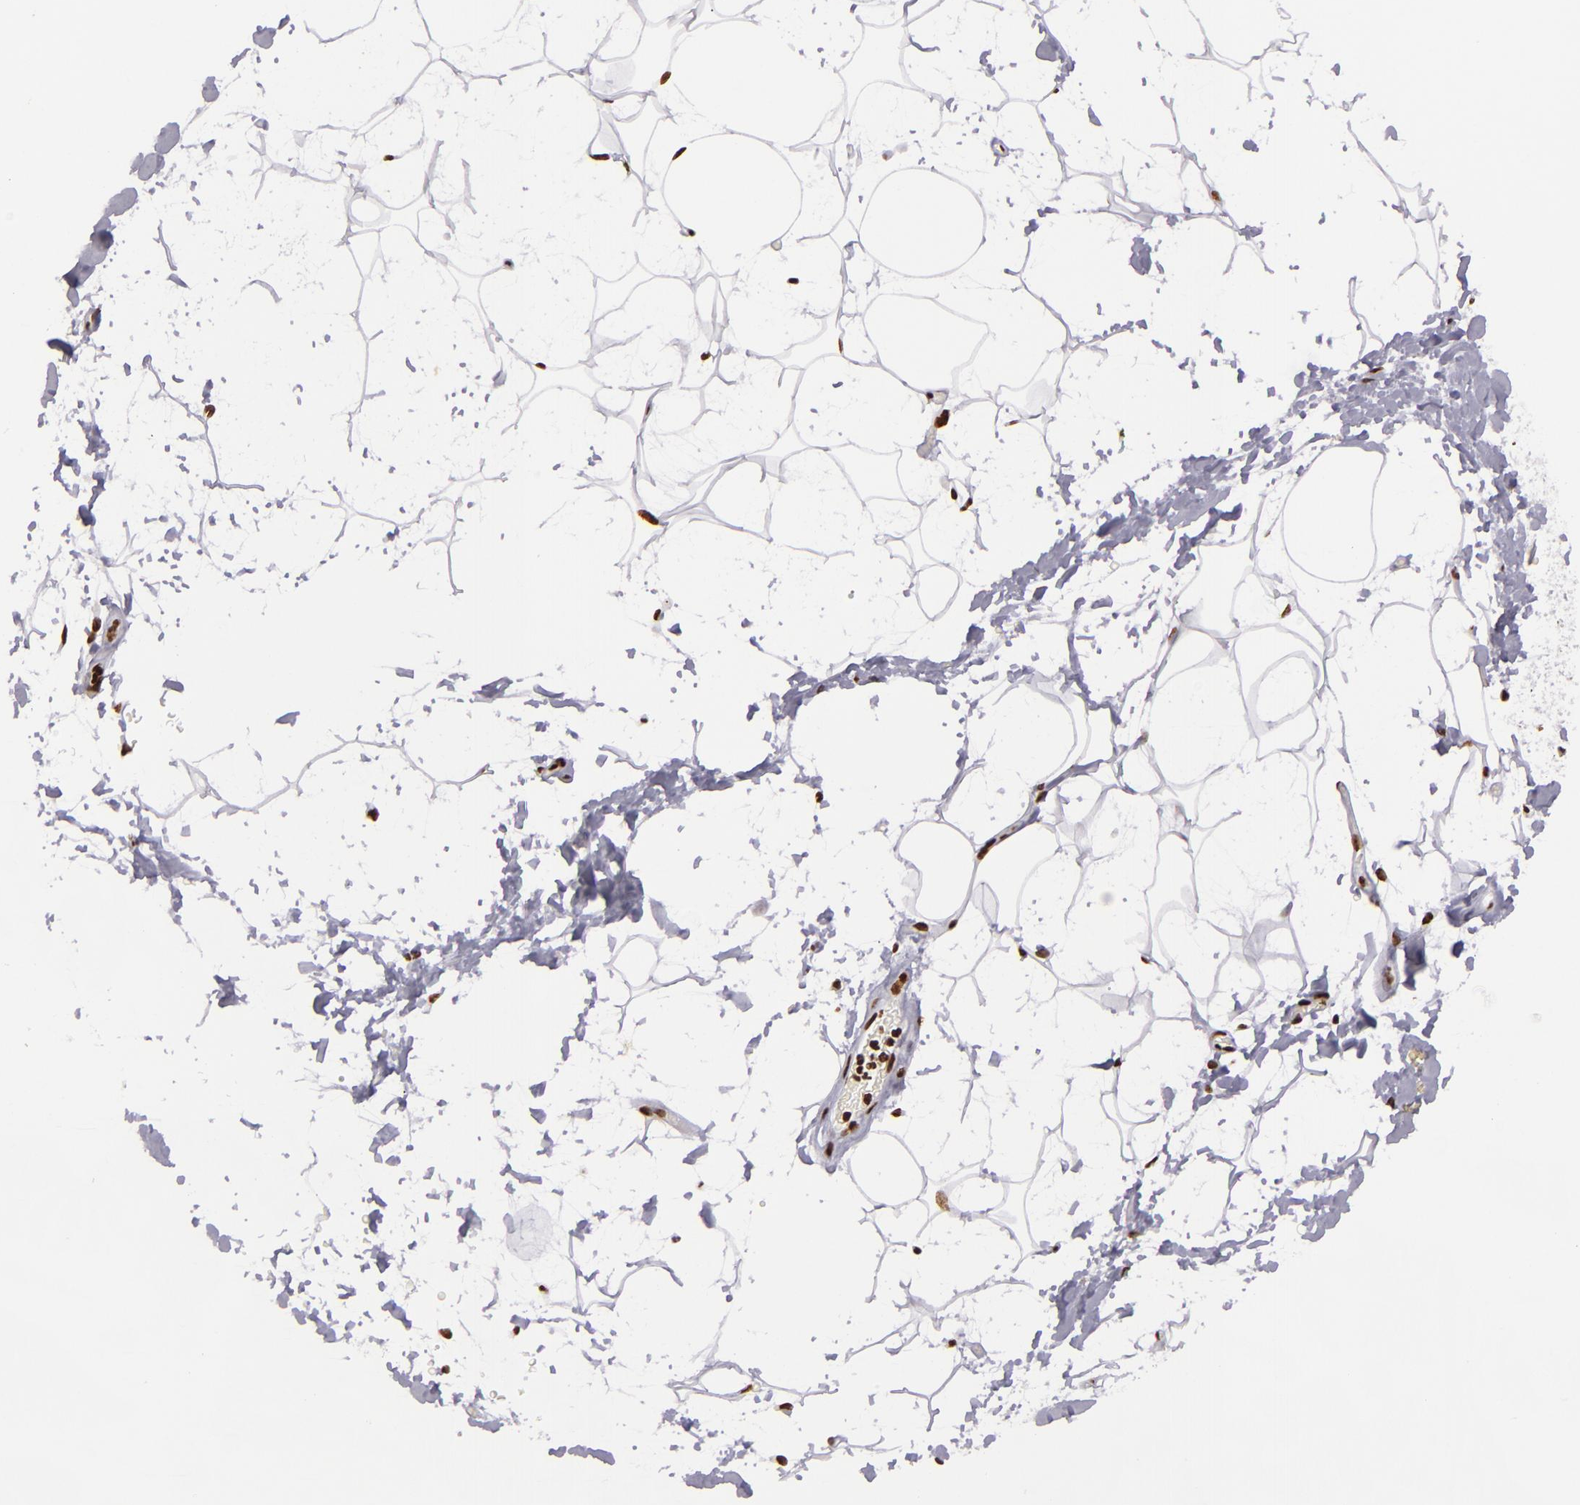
{"staining": {"intensity": "strong", "quantity": ">75%", "location": "nuclear"}, "tissue": "adipose tissue", "cell_type": "Adipocytes", "image_type": "normal", "snomed": [{"axis": "morphology", "description": "Normal tissue, NOS"}, {"axis": "topography", "description": "Soft tissue"}], "caption": "Adipose tissue stained with DAB (3,3'-diaminobenzidine) immunohistochemistry exhibits high levels of strong nuclear expression in about >75% of adipocytes.", "gene": "SAFB", "patient": {"sex": "male", "age": 72}}